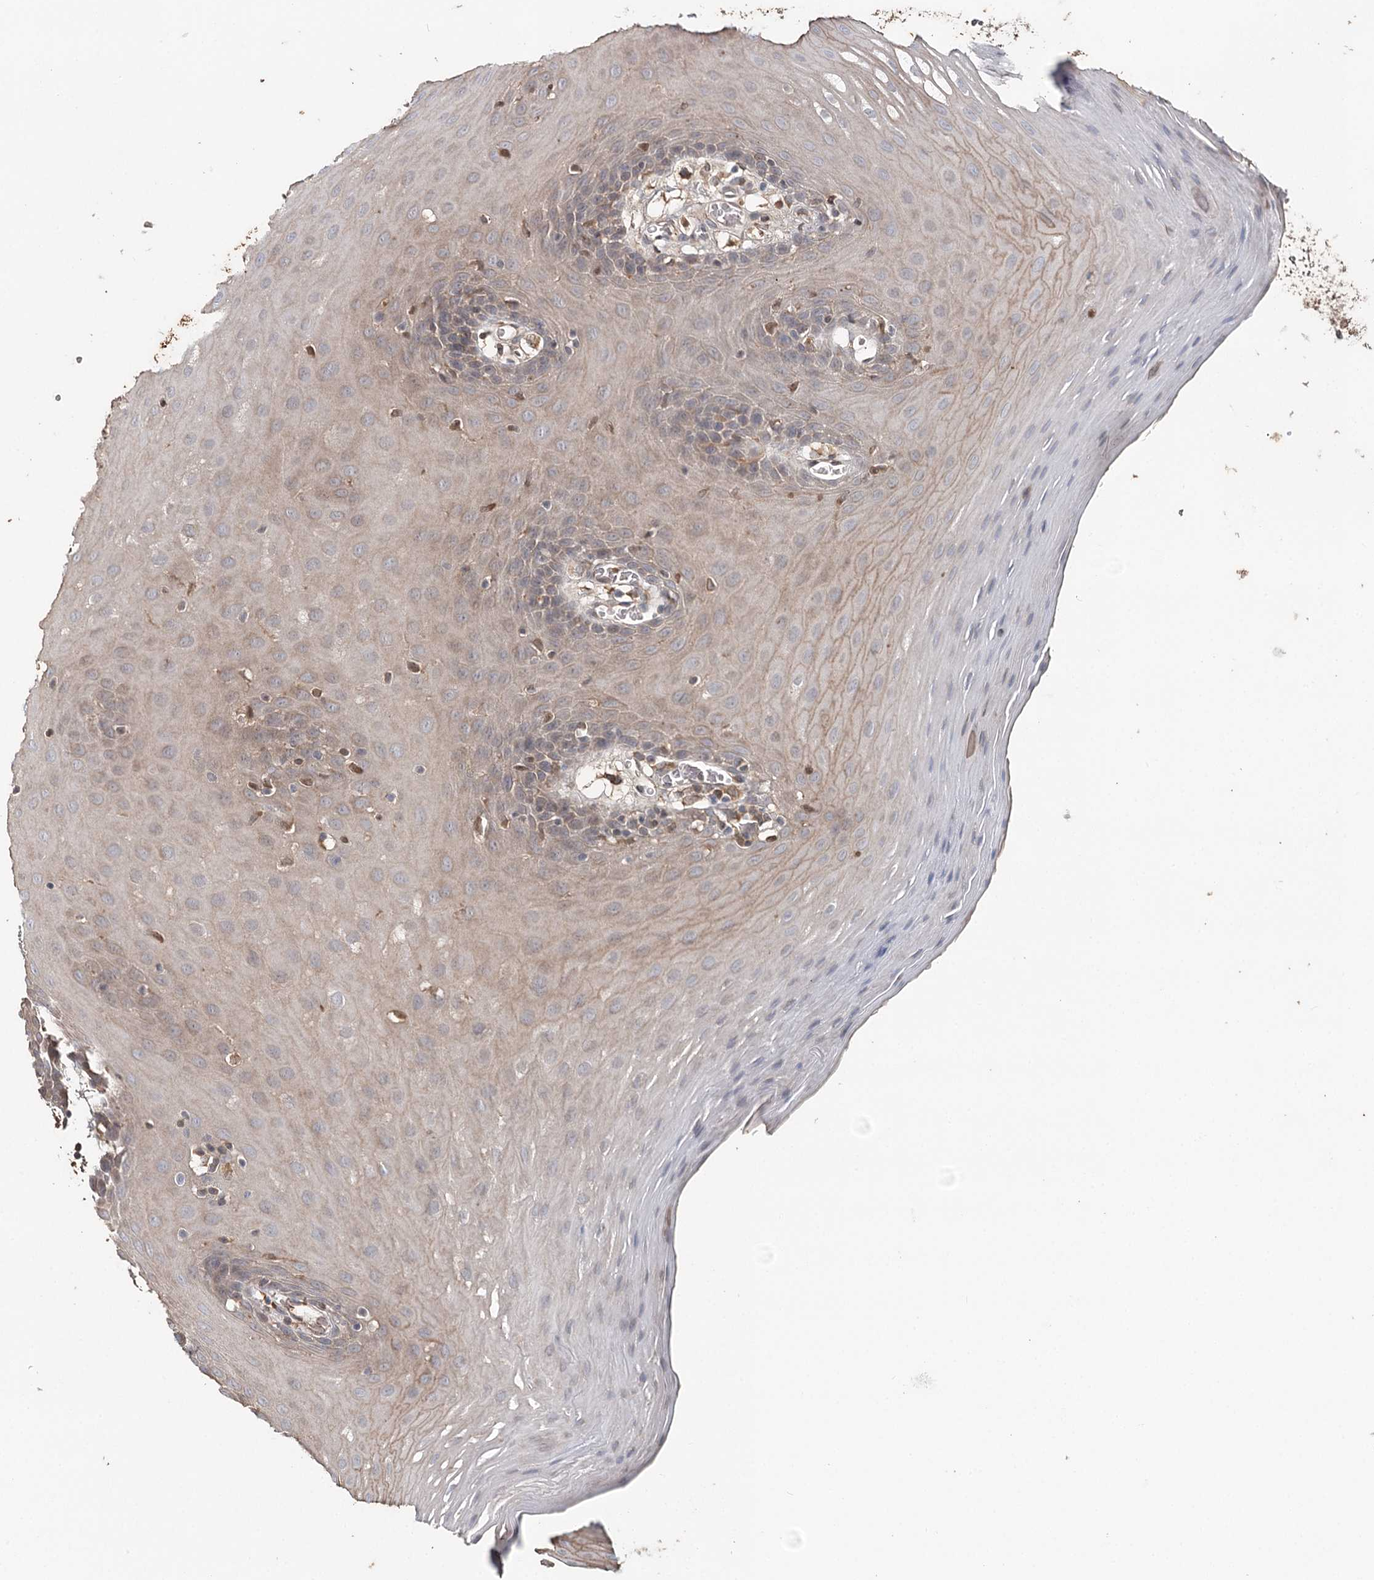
{"staining": {"intensity": "weak", "quantity": "25%-75%", "location": "cytoplasmic/membranous,nuclear"}, "tissue": "oral mucosa", "cell_type": "Squamous epithelial cells", "image_type": "normal", "snomed": [{"axis": "morphology", "description": "Normal tissue, NOS"}, {"axis": "topography", "description": "Skeletal muscle"}, {"axis": "topography", "description": "Oral tissue"}, {"axis": "topography", "description": "Salivary gland"}, {"axis": "topography", "description": "Peripheral nerve tissue"}], "caption": "A low amount of weak cytoplasmic/membranous,nuclear positivity is present in approximately 25%-75% of squamous epithelial cells in benign oral mucosa.", "gene": "SYVN1", "patient": {"sex": "male", "age": 54}}